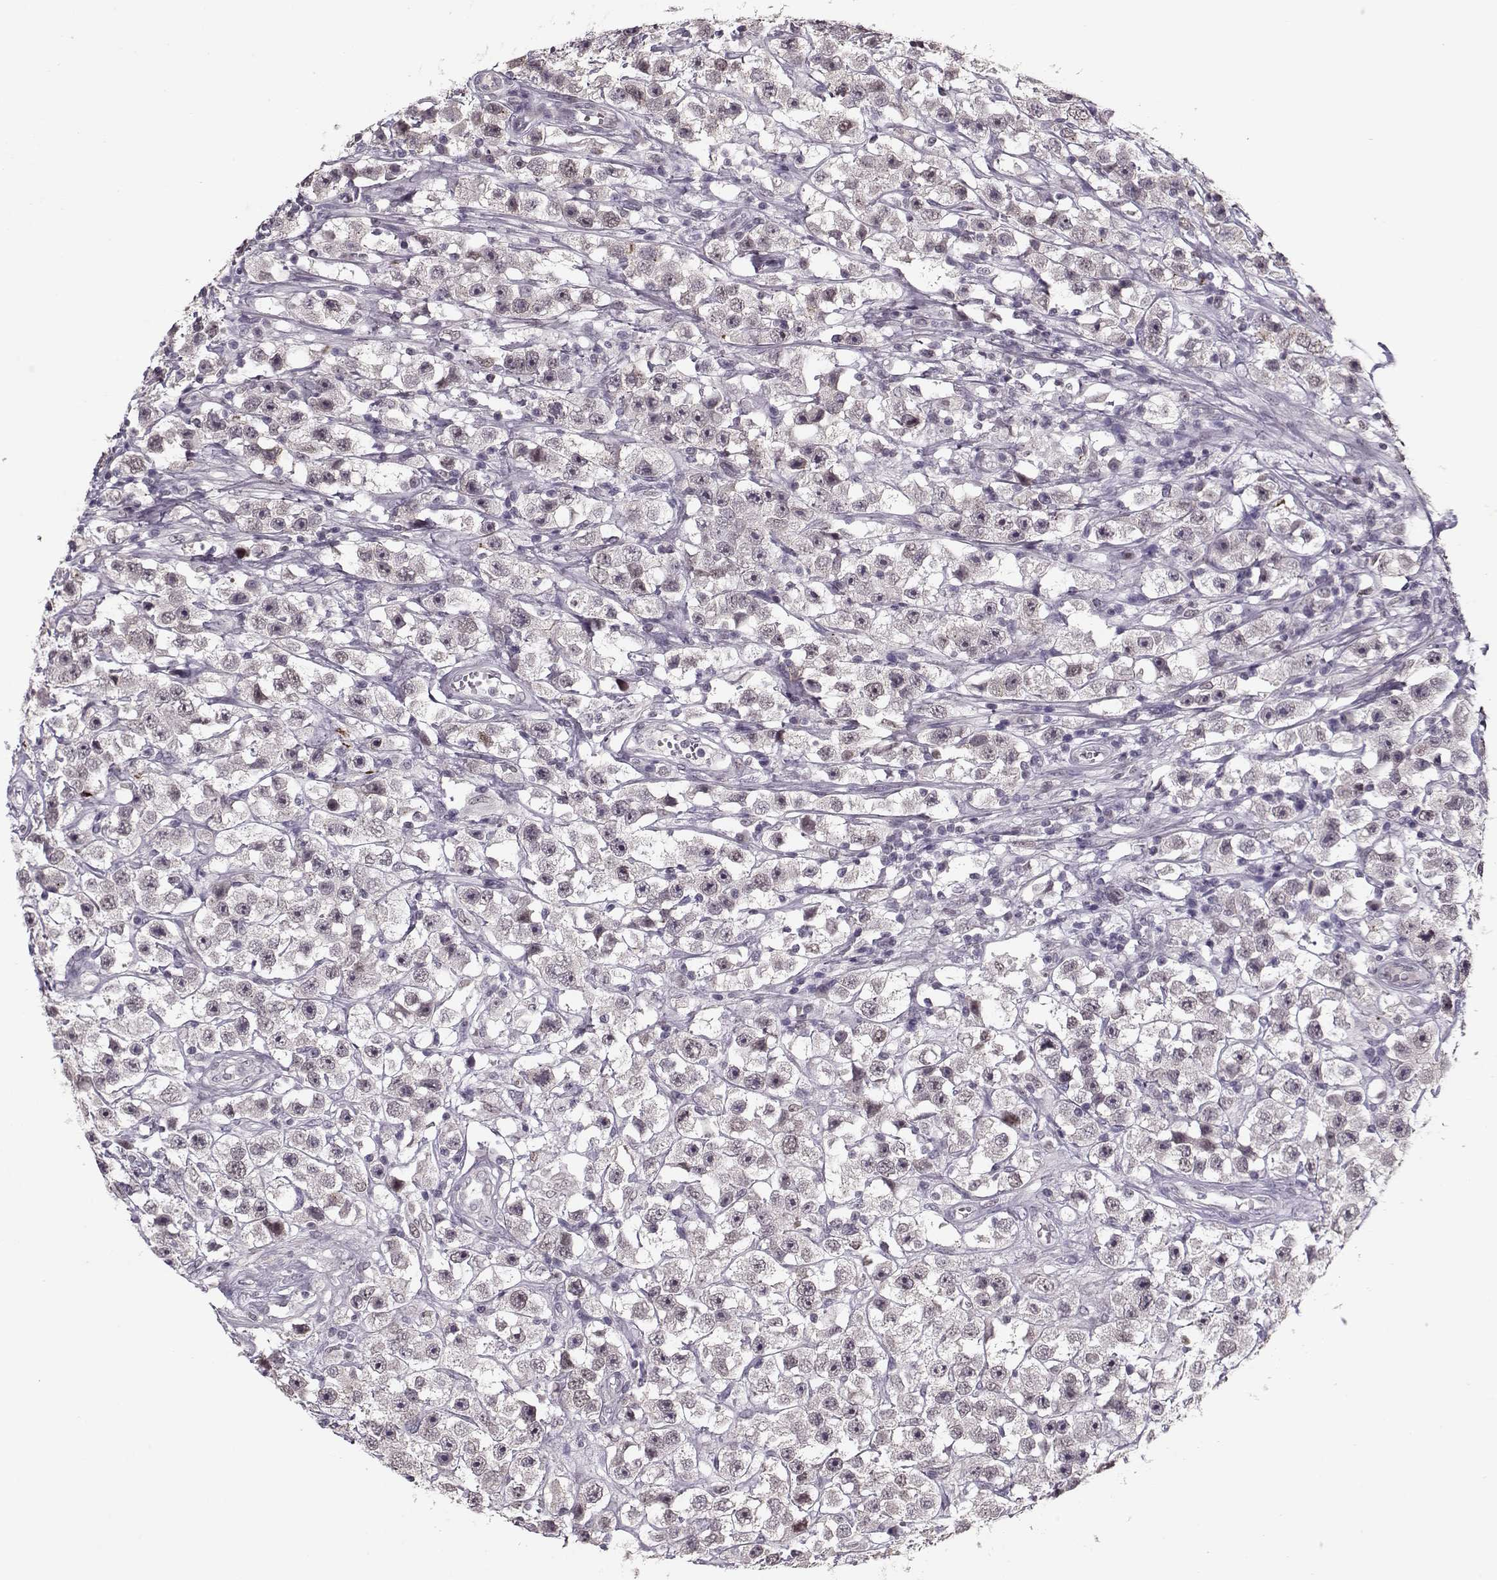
{"staining": {"intensity": "negative", "quantity": "none", "location": "none"}, "tissue": "testis cancer", "cell_type": "Tumor cells", "image_type": "cancer", "snomed": [{"axis": "morphology", "description": "Seminoma, NOS"}, {"axis": "topography", "description": "Testis"}], "caption": "A high-resolution micrograph shows immunohistochemistry staining of testis cancer (seminoma), which displays no significant expression in tumor cells.", "gene": "DNAI3", "patient": {"sex": "male", "age": 45}}